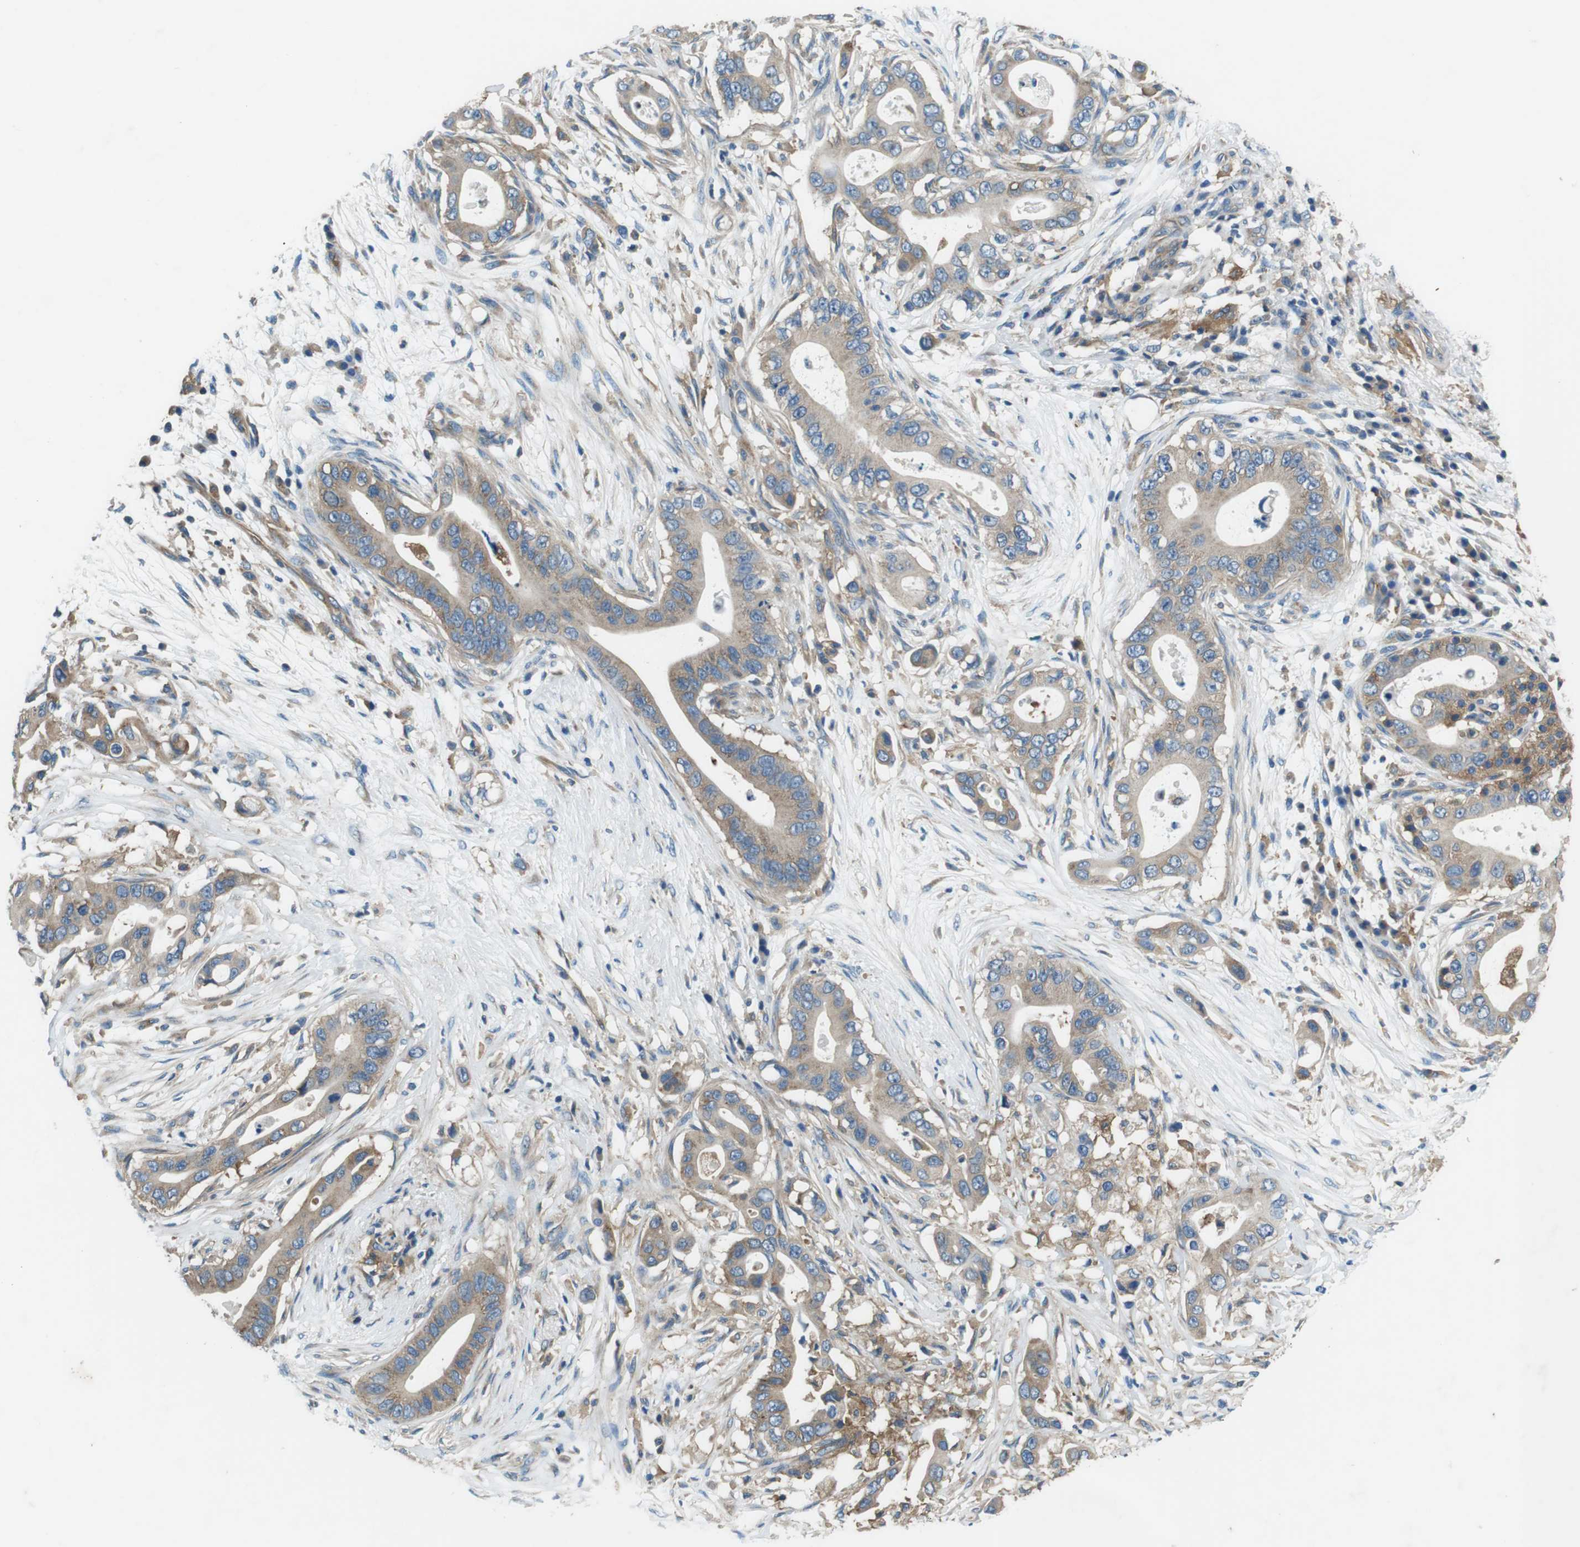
{"staining": {"intensity": "weak", "quantity": ">75%", "location": "cytoplasmic/membranous"}, "tissue": "pancreatic cancer", "cell_type": "Tumor cells", "image_type": "cancer", "snomed": [{"axis": "morphology", "description": "Adenocarcinoma, NOS"}, {"axis": "topography", "description": "Pancreas"}], "caption": "Protein staining exhibits weak cytoplasmic/membranous expression in approximately >75% of tumor cells in adenocarcinoma (pancreatic).", "gene": "DENND4C", "patient": {"sex": "male", "age": 77}}